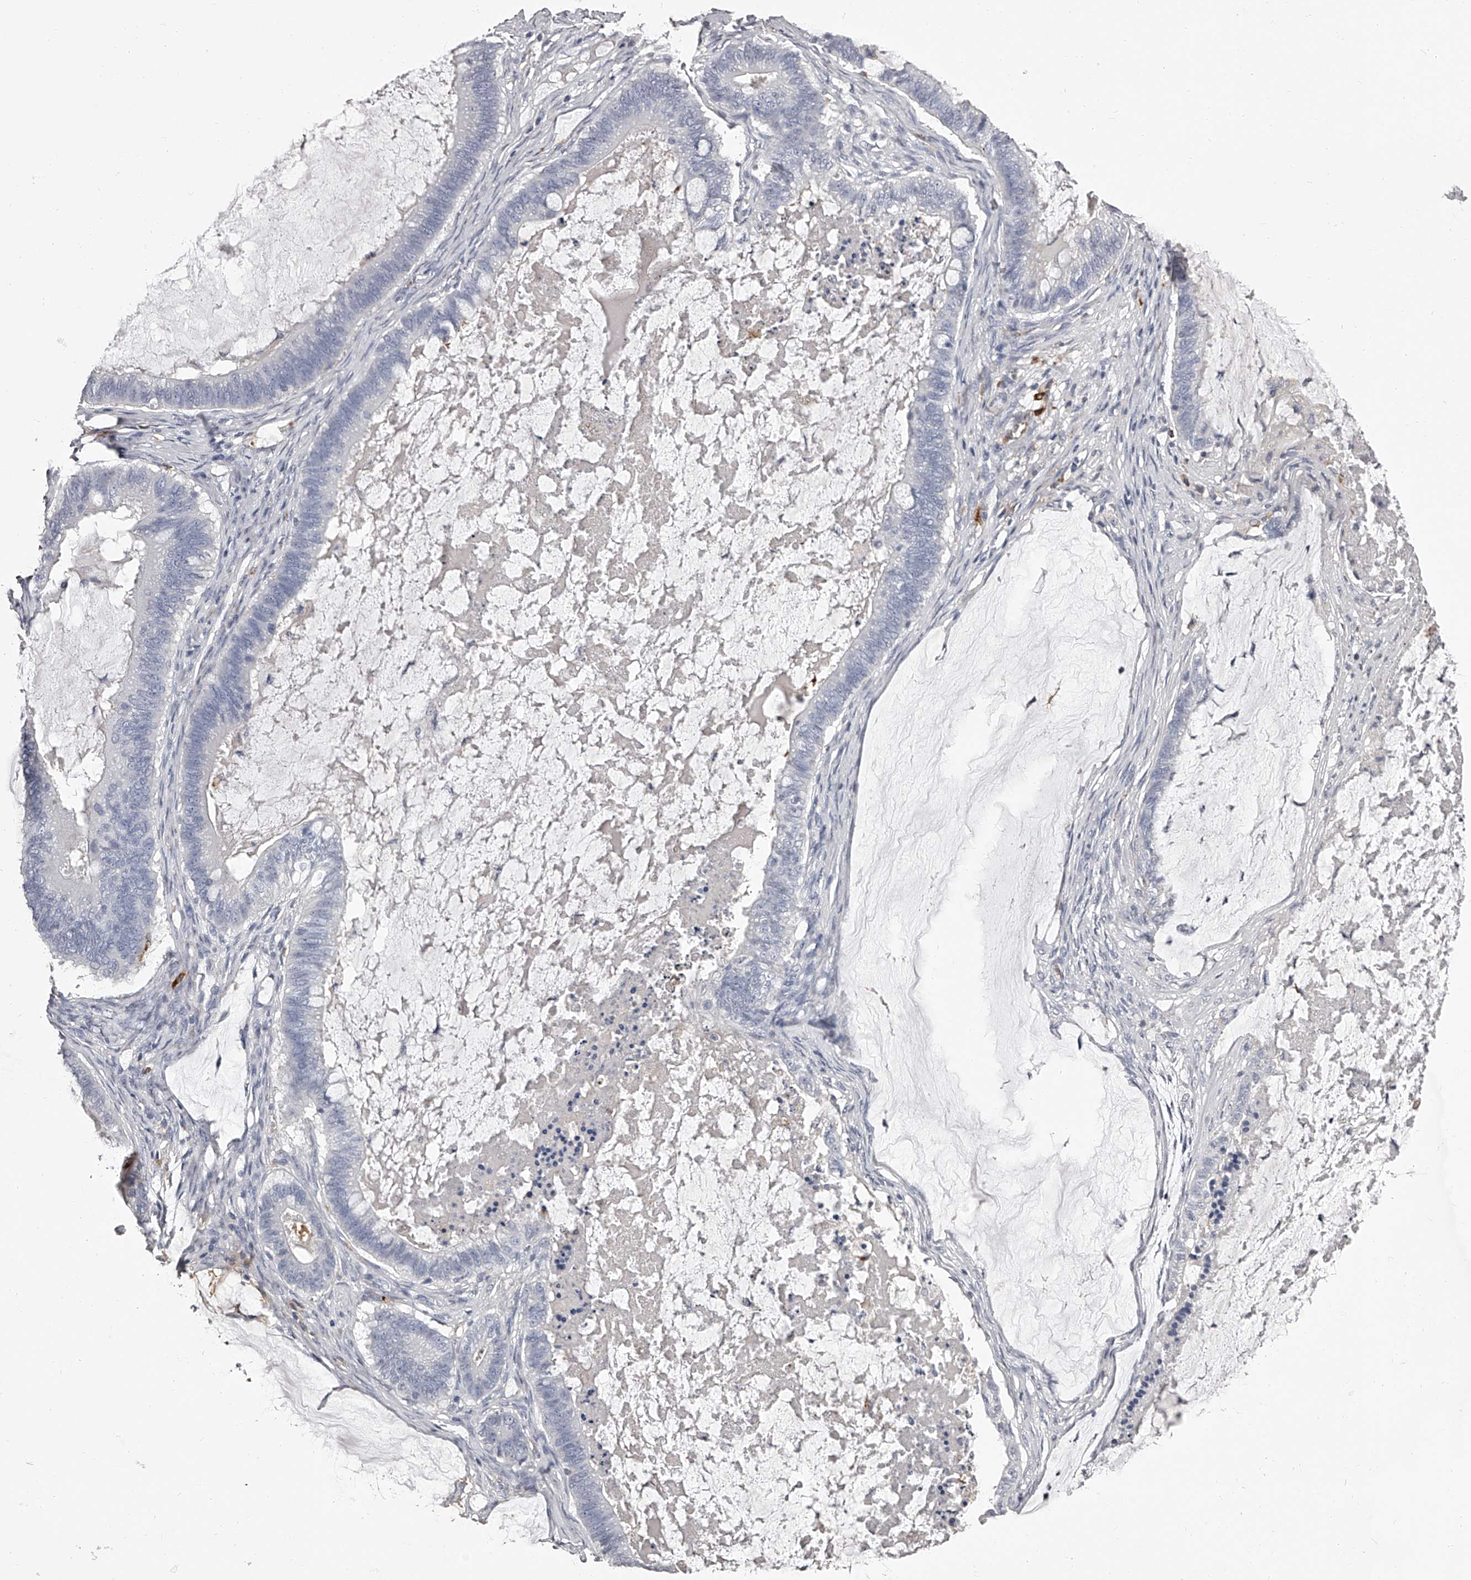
{"staining": {"intensity": "negative", "quantity": "none", "location": "none"}, "tissue": "ovarian cancer", "cell_type": "Tumor cells", "image_type": "cancer", "snomed": [{"axis": "morphology", "description": "Cystadenocarcinoma, mucinous, NOS"}, {"axis": "topography", "description": "Ovary"}], "caption": "Immunohistochemistry (IHC) of ovarian cancer exhibits no staining in tumor cells. (Brightfield microscopy of DAB (3,3'-diaminobenzidine) IHC at high magnification).", "gene": "PACSIN1", "patient": {"sex": "female", "age": 61}}